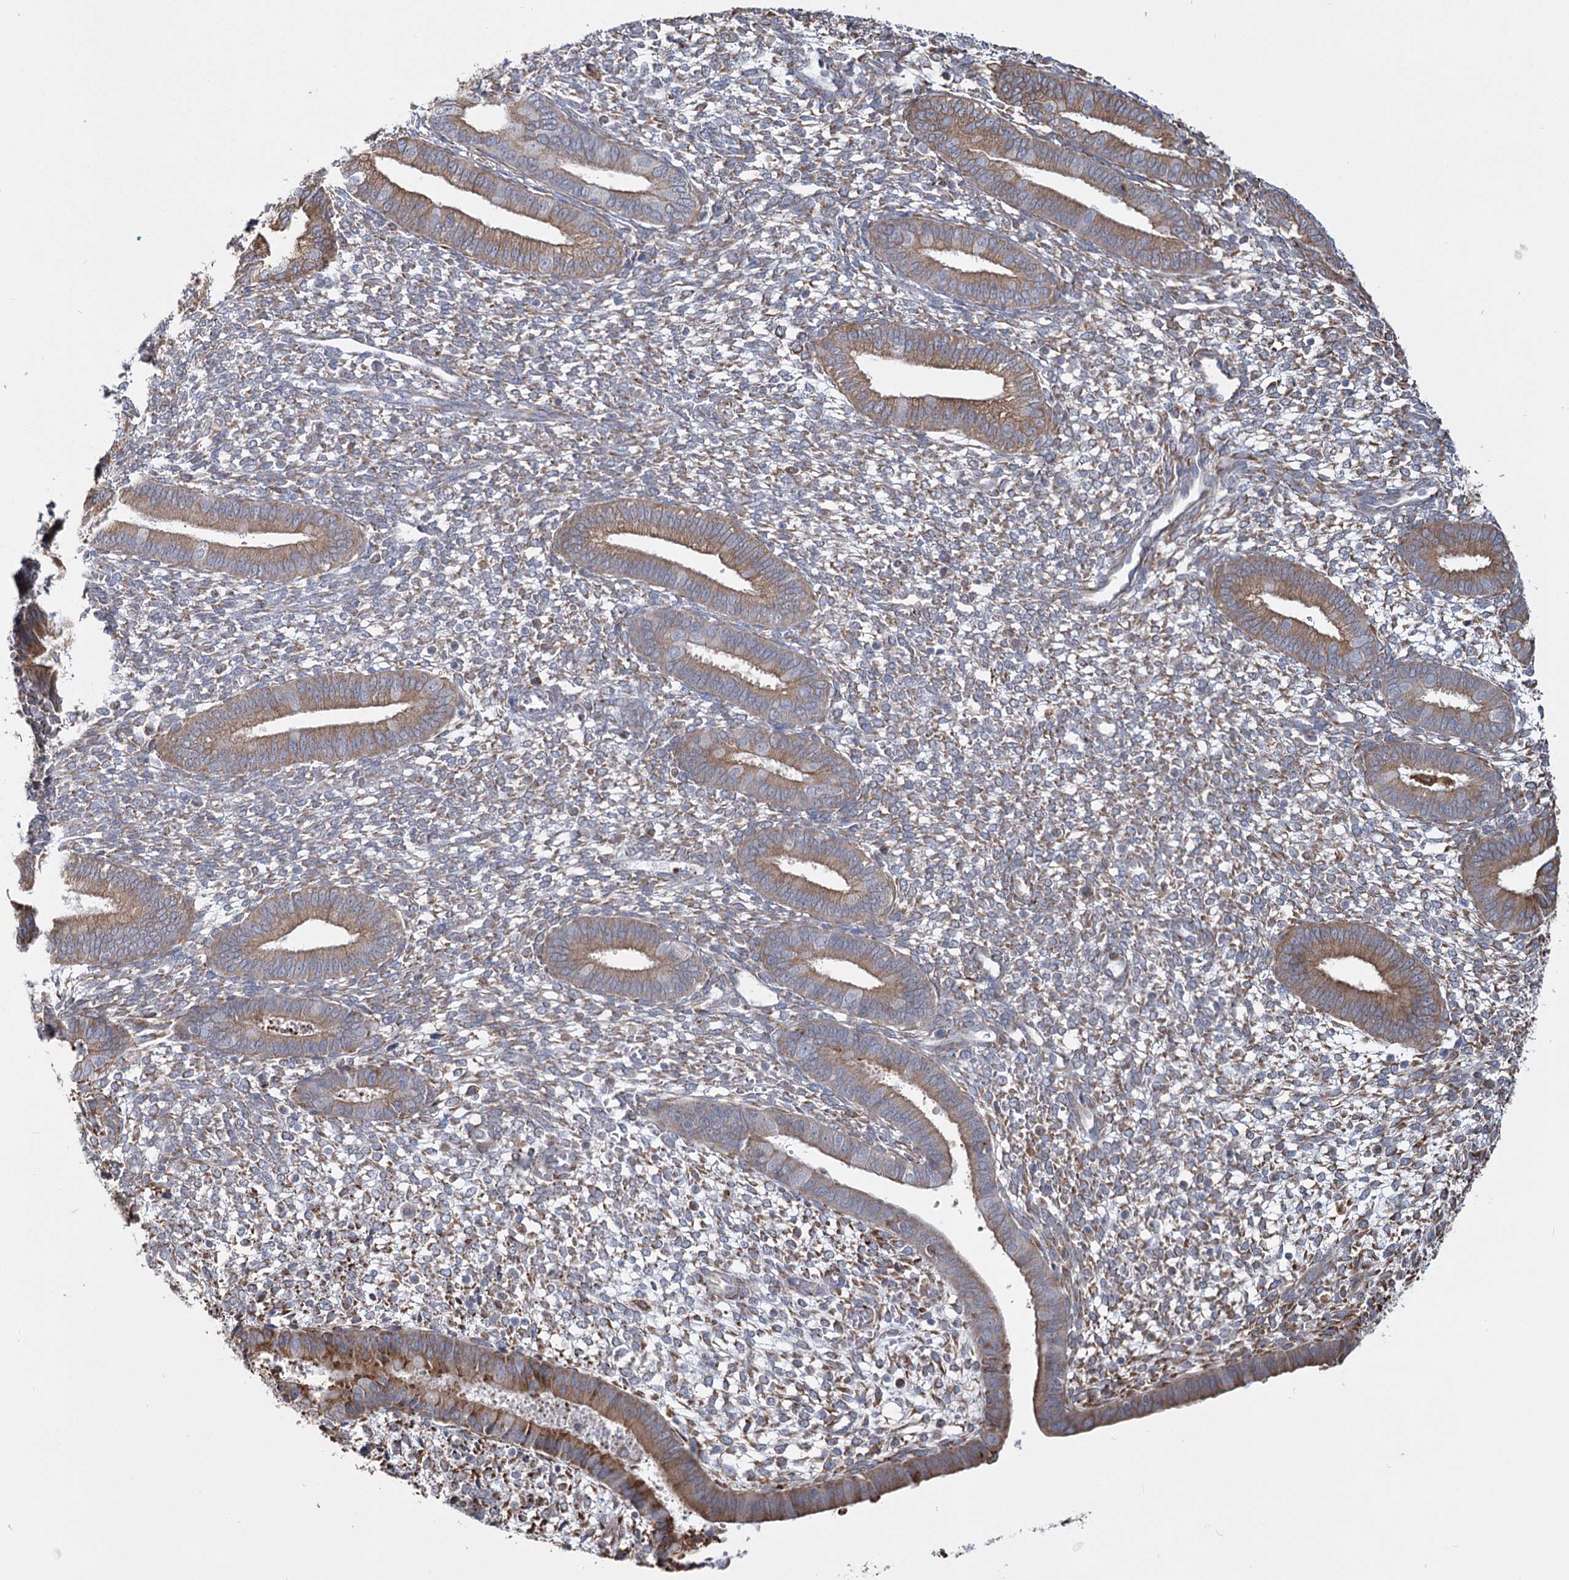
{"staining": {"intensity": "weak", "quantity": ">75%", "location": "cytoplasmic/membranous"}, "tissue": "endometrium", "cell_type": "Cells in endometrial stroma", "image_type": "normal", "snomed": [{"axis": "morphology", "description": "Normal tissue, NOS"}, {"axis": "topography", "description": "Endometrium"}], "caption": "Immunohistochemistry (IHC) micrograph of unremarkable human endometrium stained for a protein (brown), which reveals low levels of weak cytoplasmic/membranous expression in approximately >75% of cells in endometrial stroma.", "gene": "ZCCHC9", "patient": {"sex": "female", "age": 46}}